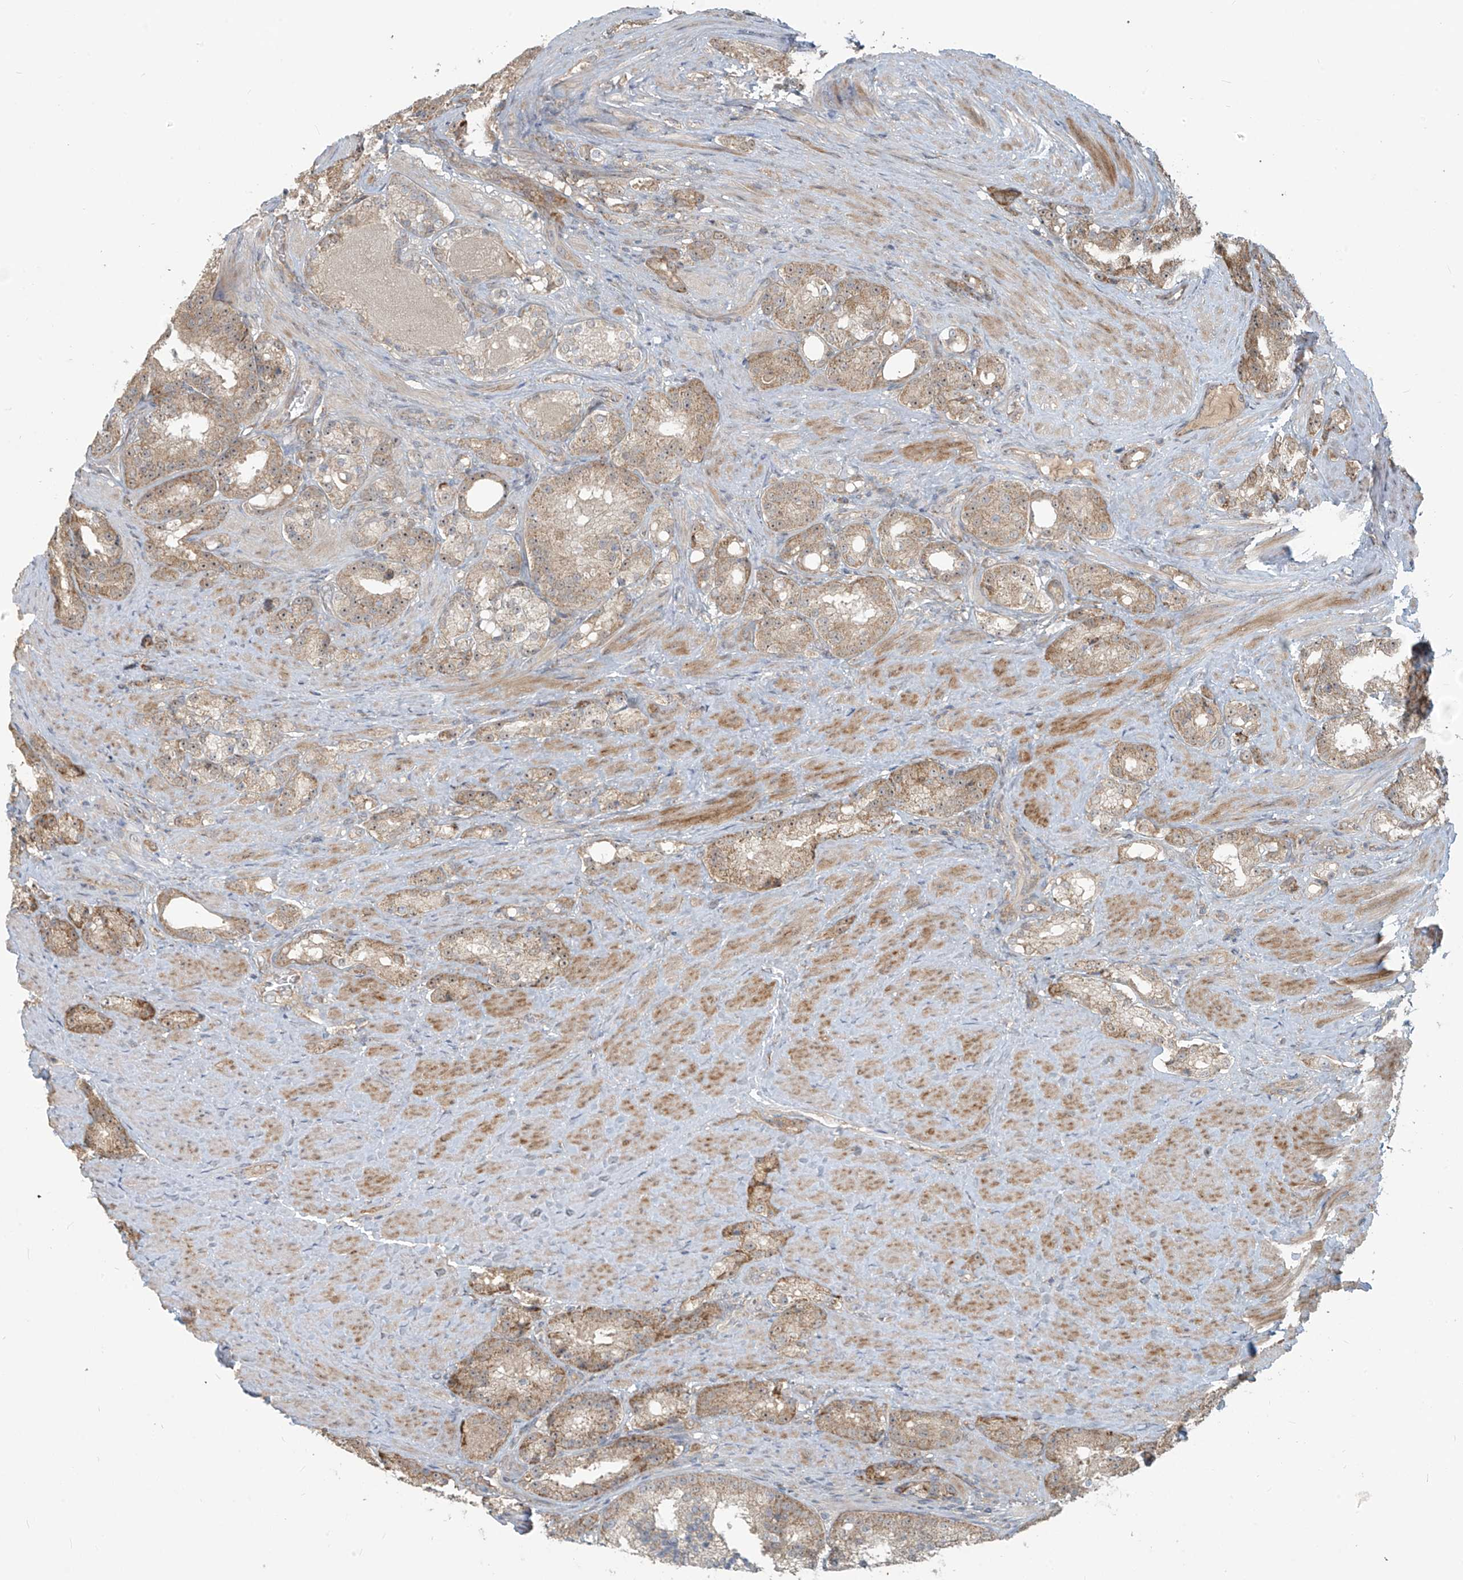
{"staining": {"intensity": "weak", "quantity": ">75%", "location": "cytoplasmic/membranous"}, "tissue": "prostate cancer", "cell_type": "Tumor cells", "image_type": "cancer", "snomed": [{"axis": "morphology", "description": "Adenocarcinoma, High grade"}, {"axis": "topography", "description": "Prostate"}], "caption": "Prostate cancer (high-grade adenocarcinoma) stained with immunohistochemistry (IHC) displays weak cytoplasmic/membranous staining in about >75% of tumor cells. Ihc stains the protein of interest in brown and the nuclei are stained blue.", "gene": "KATNIP", "patient": {"sex": "male", "age": 60}}